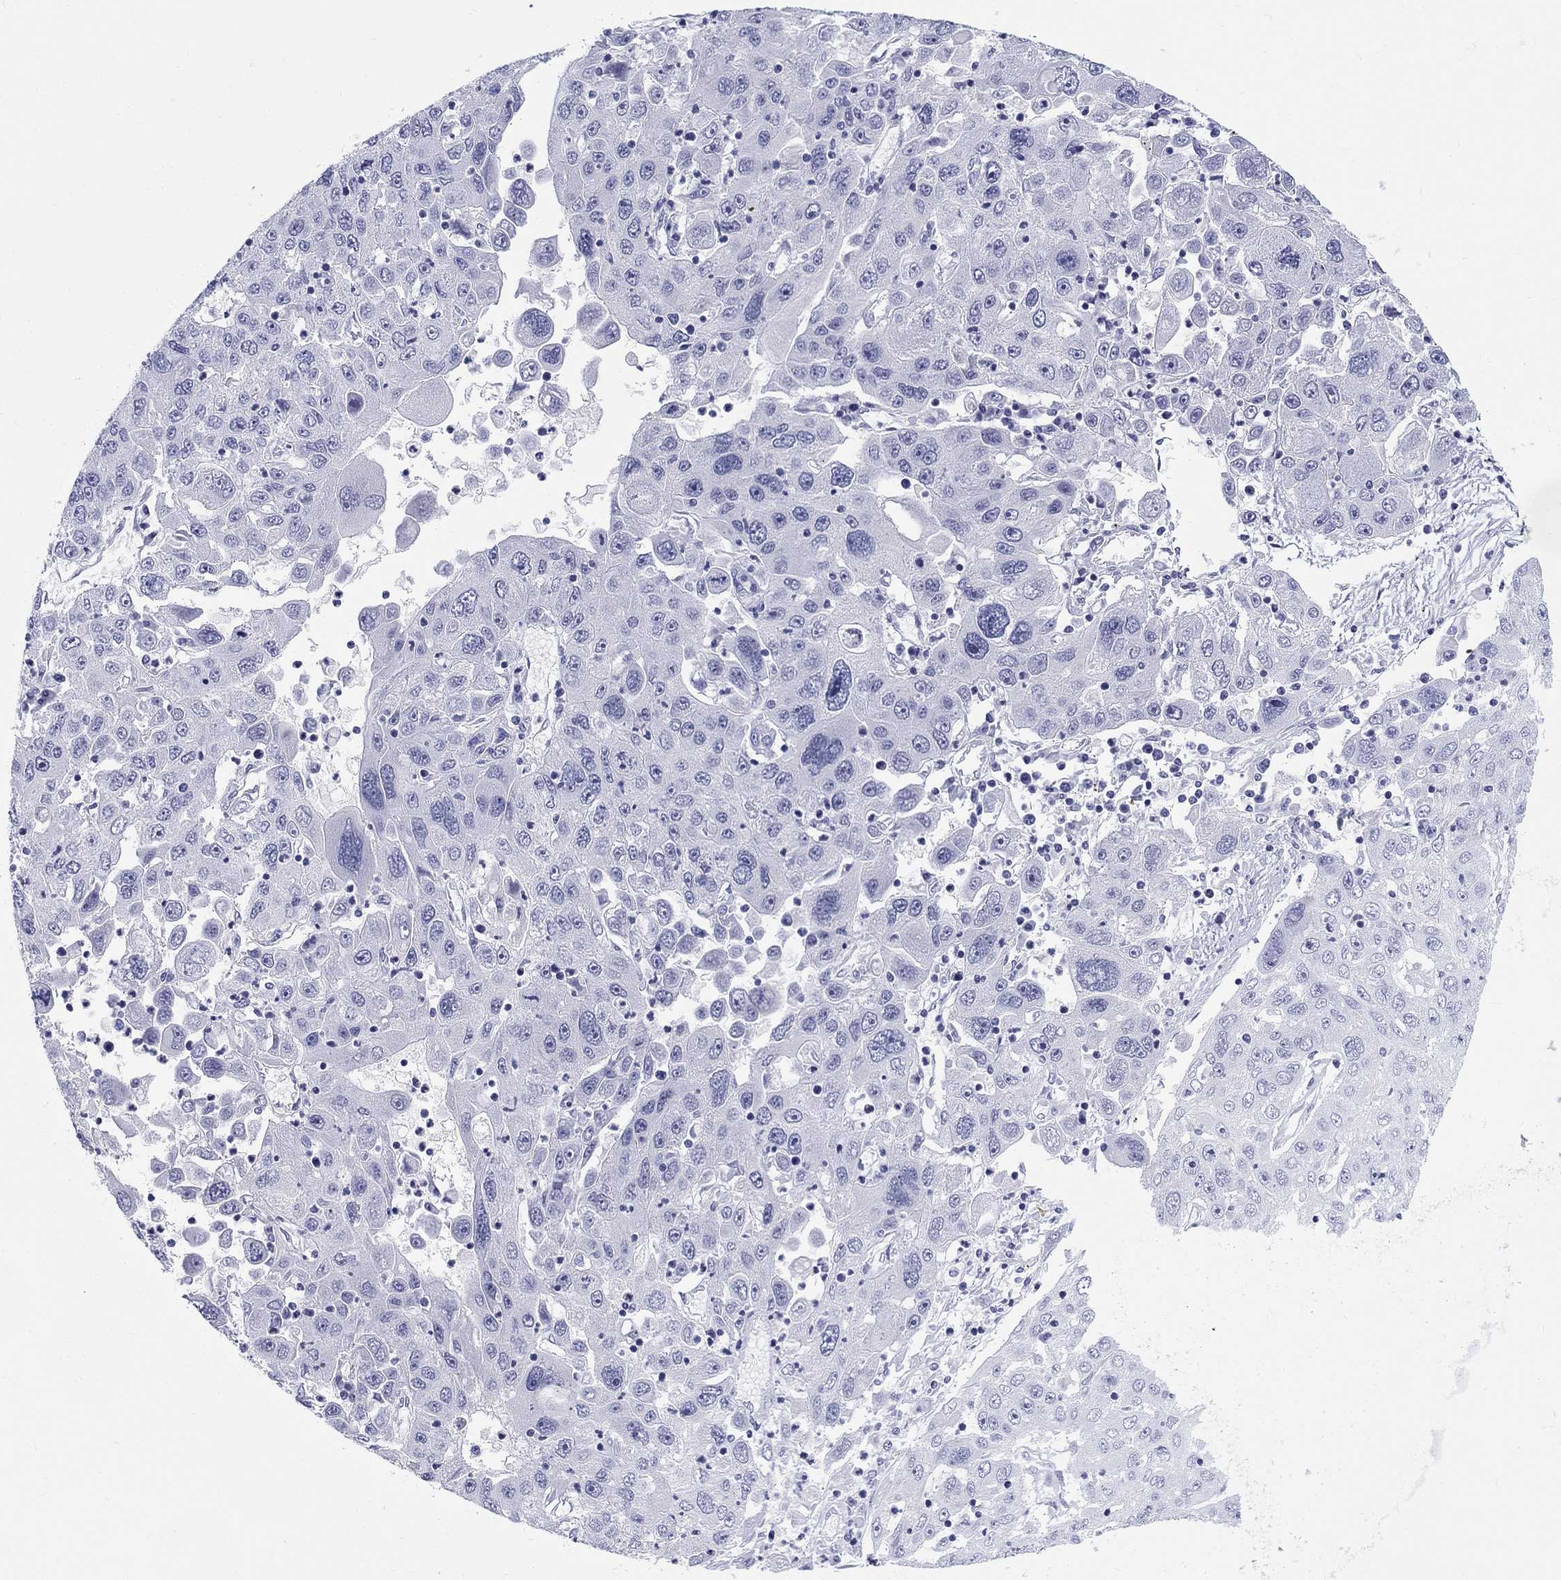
{"staining": {"intensity": "negative", "quantity": "none", "location": "none"}, "tissue": "stomach cancer", "cell_type": "Tumor cells", "image_type": "cancer", "snomed": [{"axis": "morphology", "description": "Adenocarcinoma, NOS"}, {"axis": "topography", "description": "Stomach"}], "caption": "Tumor cells show no significant staining in stomach cancer. Brightfield microscopy of immunohistochemistry (IHC) stained with DAB (3,3'-diaminobenzidine) (brown) and hematoxylin (blue), captured at high magnification.", "gene": "LAMP5", "patient": {"sex": "male", "age": 56}}